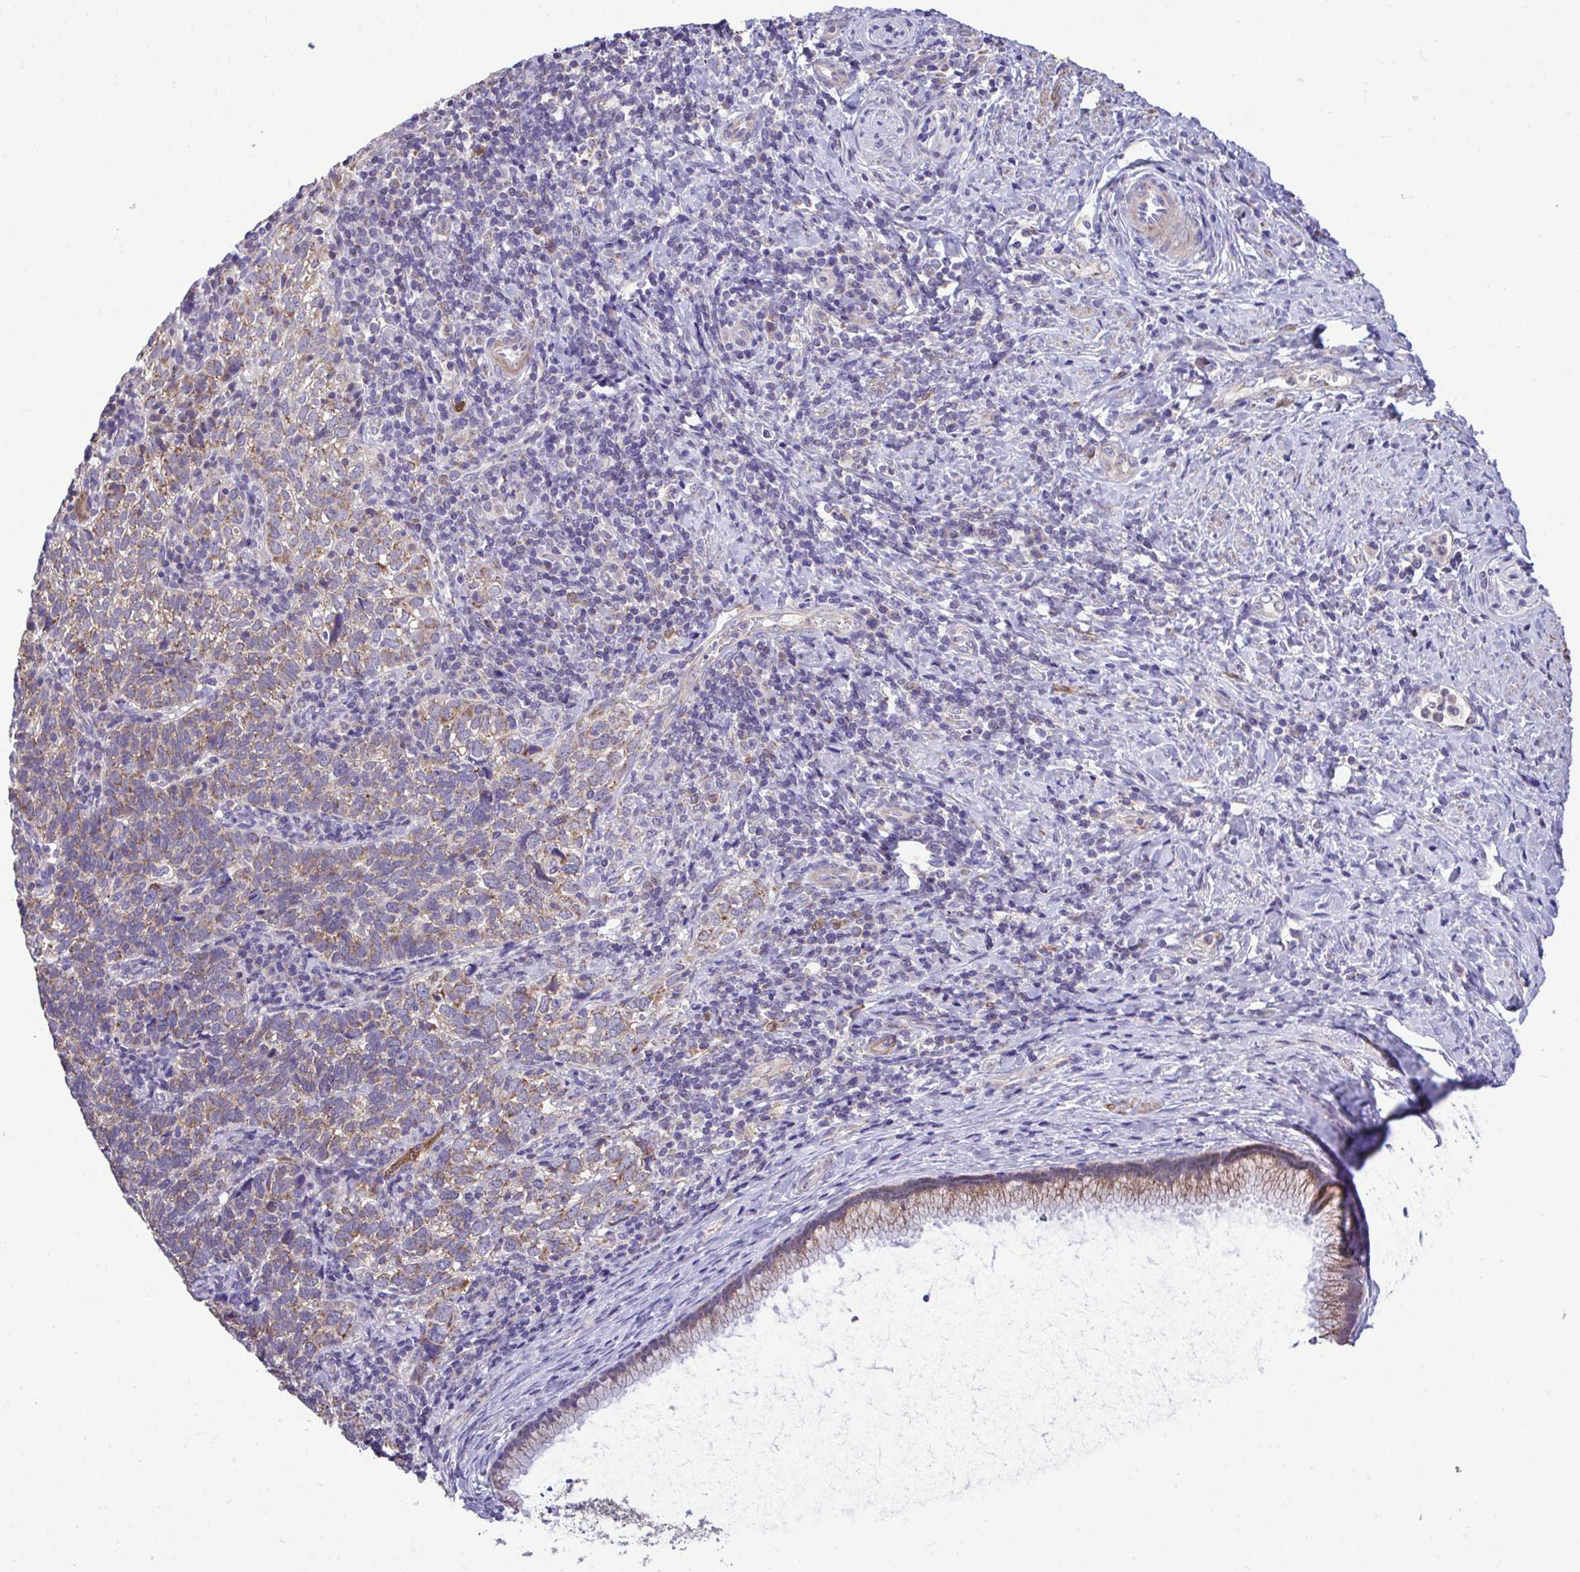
{"staining": {"intensity": "moderate", "quantity": ">75%", "location": "cytoplasmic/membranous"}, "tissue": "cervical cancer", "cell_type": "Tumor cells", "image_type": "cancer", "snomed": [{"axis": "morphology", "description": "Normal tissue, NOS"}, {"axis": "morphology", "description": "Squamous cell carcinoma, NOS"}, {"axis": "topography", "description": "Vagina"}, {"axis": "topography", "description": "Cervix"}], "caption": "Immunohistochemistry staining of cervical squamous cell carcinoma, which shows medium levels of moderate cytoplasmic/membranous positivity in approximately >75% of tumor cells indicating moderate cytoplasmic/membranous protein expression. The staining was performed using DAB (3,3'-diaminobenzidine) (brown) for protein detection and nuclei were counterstained in hematoxylin (blue).", "gene": "SARS2", "patient": {"sex": "female", "age": 45}}